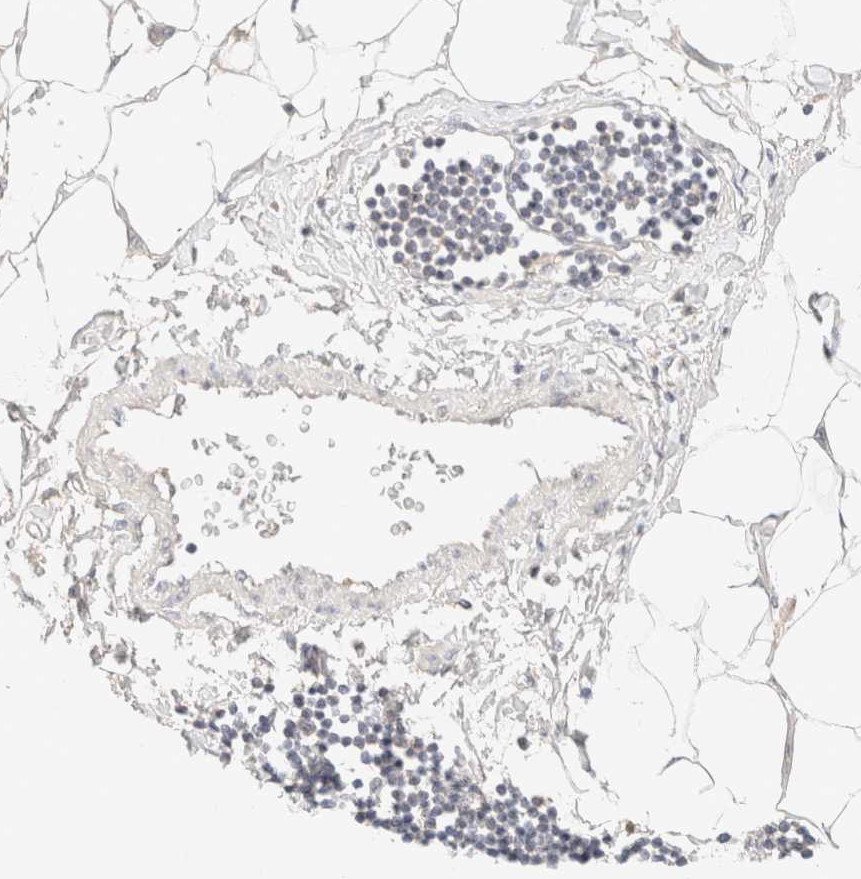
{"staining": {"intensity": "negative", "quantity": "none", "location": "none"}, "tissue": "adipose tissue", "cell_type": "Adipocytes", "image_type": "normal", "snomed": [{"axis": "morphology", "description": "Normal tissue, NOS"}, {"axis": "morphology", "description": "Adenocarcinoma, NOS"}, {"axis": "topography", "description": "Colon"}, {"axis": "topography", "description": "Peripheral nerve tissue"}], "caption": "This image is of normal adipose tissue stained with IHC to label a protein in brown with the nuclei are counter-stained blue. There is no staining in adipocytes.", "gene": "SARM1", "patient": {"sex": "male", "age": 14}}